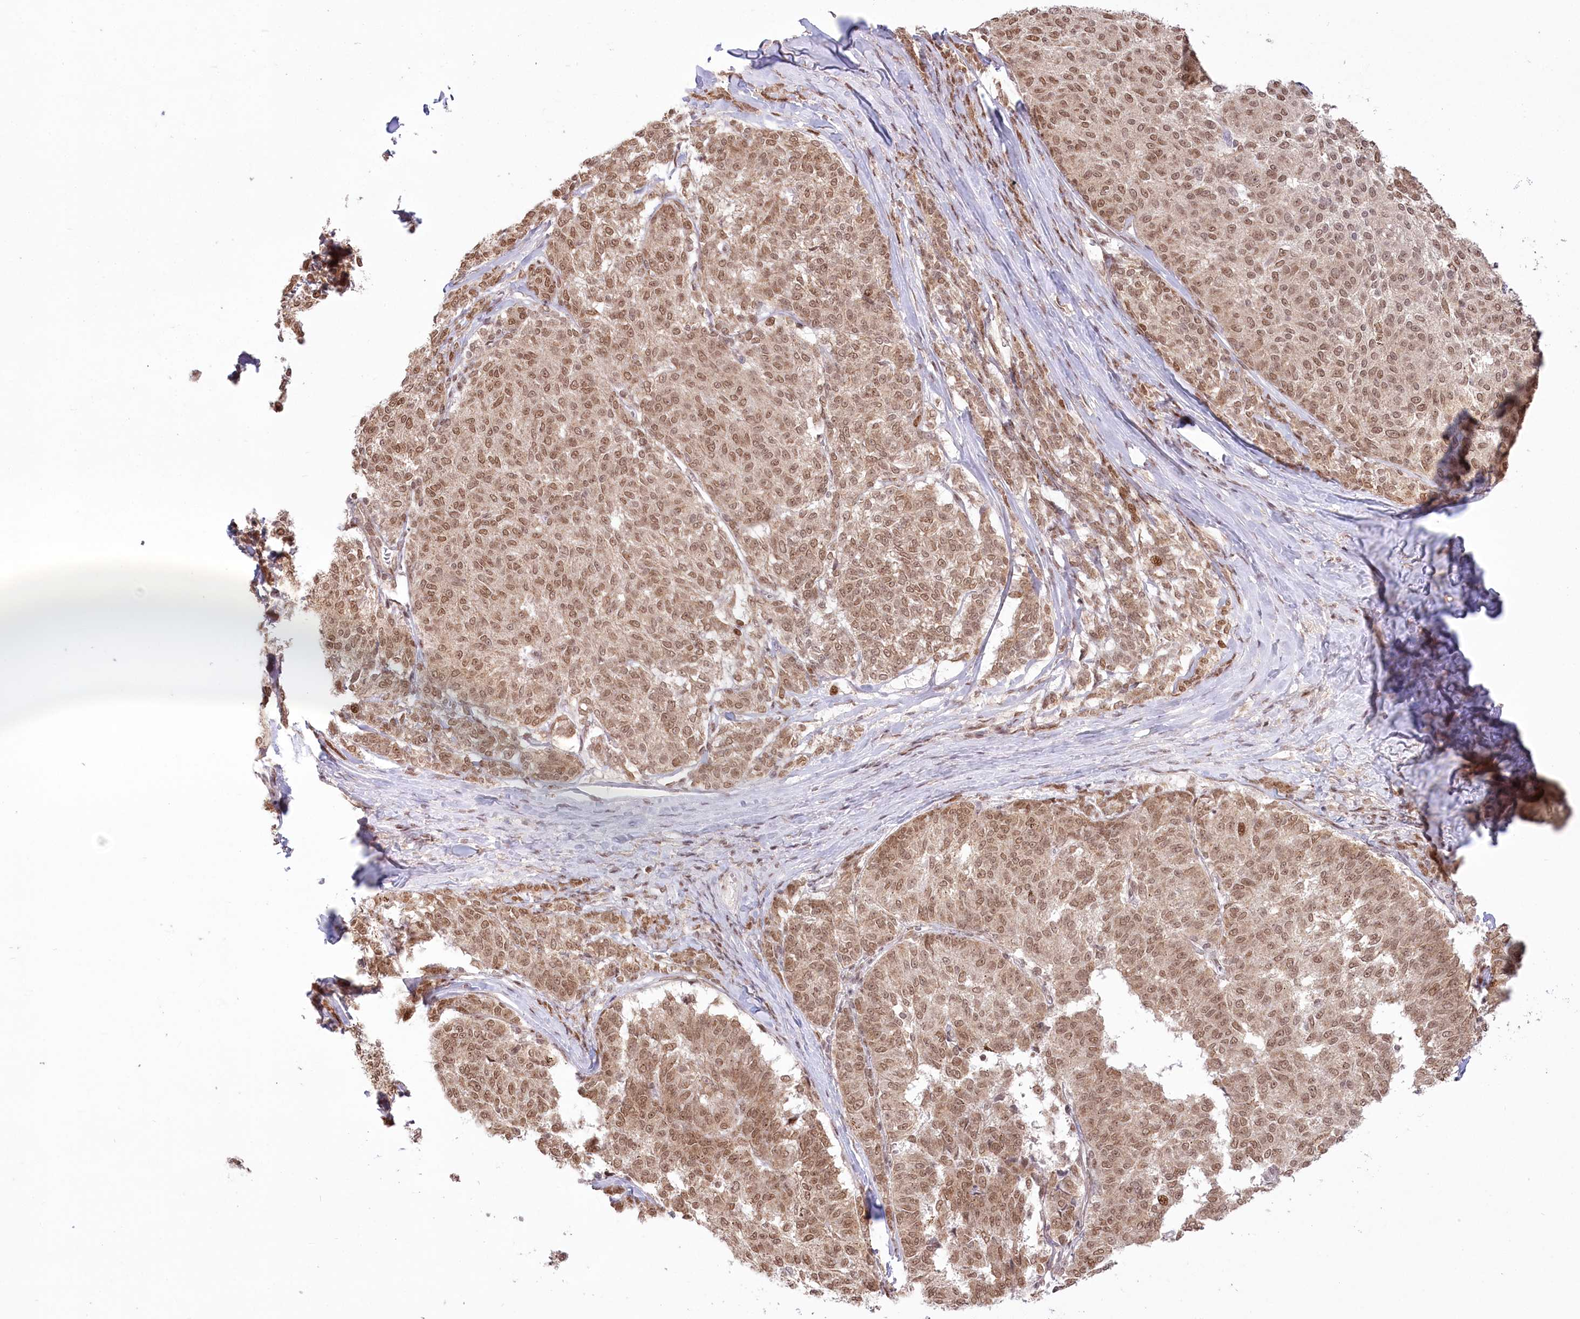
{"staining": {"intensity": "moderate", "quantity": ">75%", "location": "nuclear"}, "tissue": "melanoma", "cell_type": "Tumor cells", "image_type": "cancer", "snomed": [{"axis": "morphology", "description": "Malignant melanoma, NOS"}, {"axis": "topography", "description": "Skin"}], "caption": "Human malignant melanoma stained with a brown dye demonstrates moderate nuclear positive staining in approximately >75% of tumor cells.", "gene": "PYURF", "patient": {"sex": "female", "age": 72}}